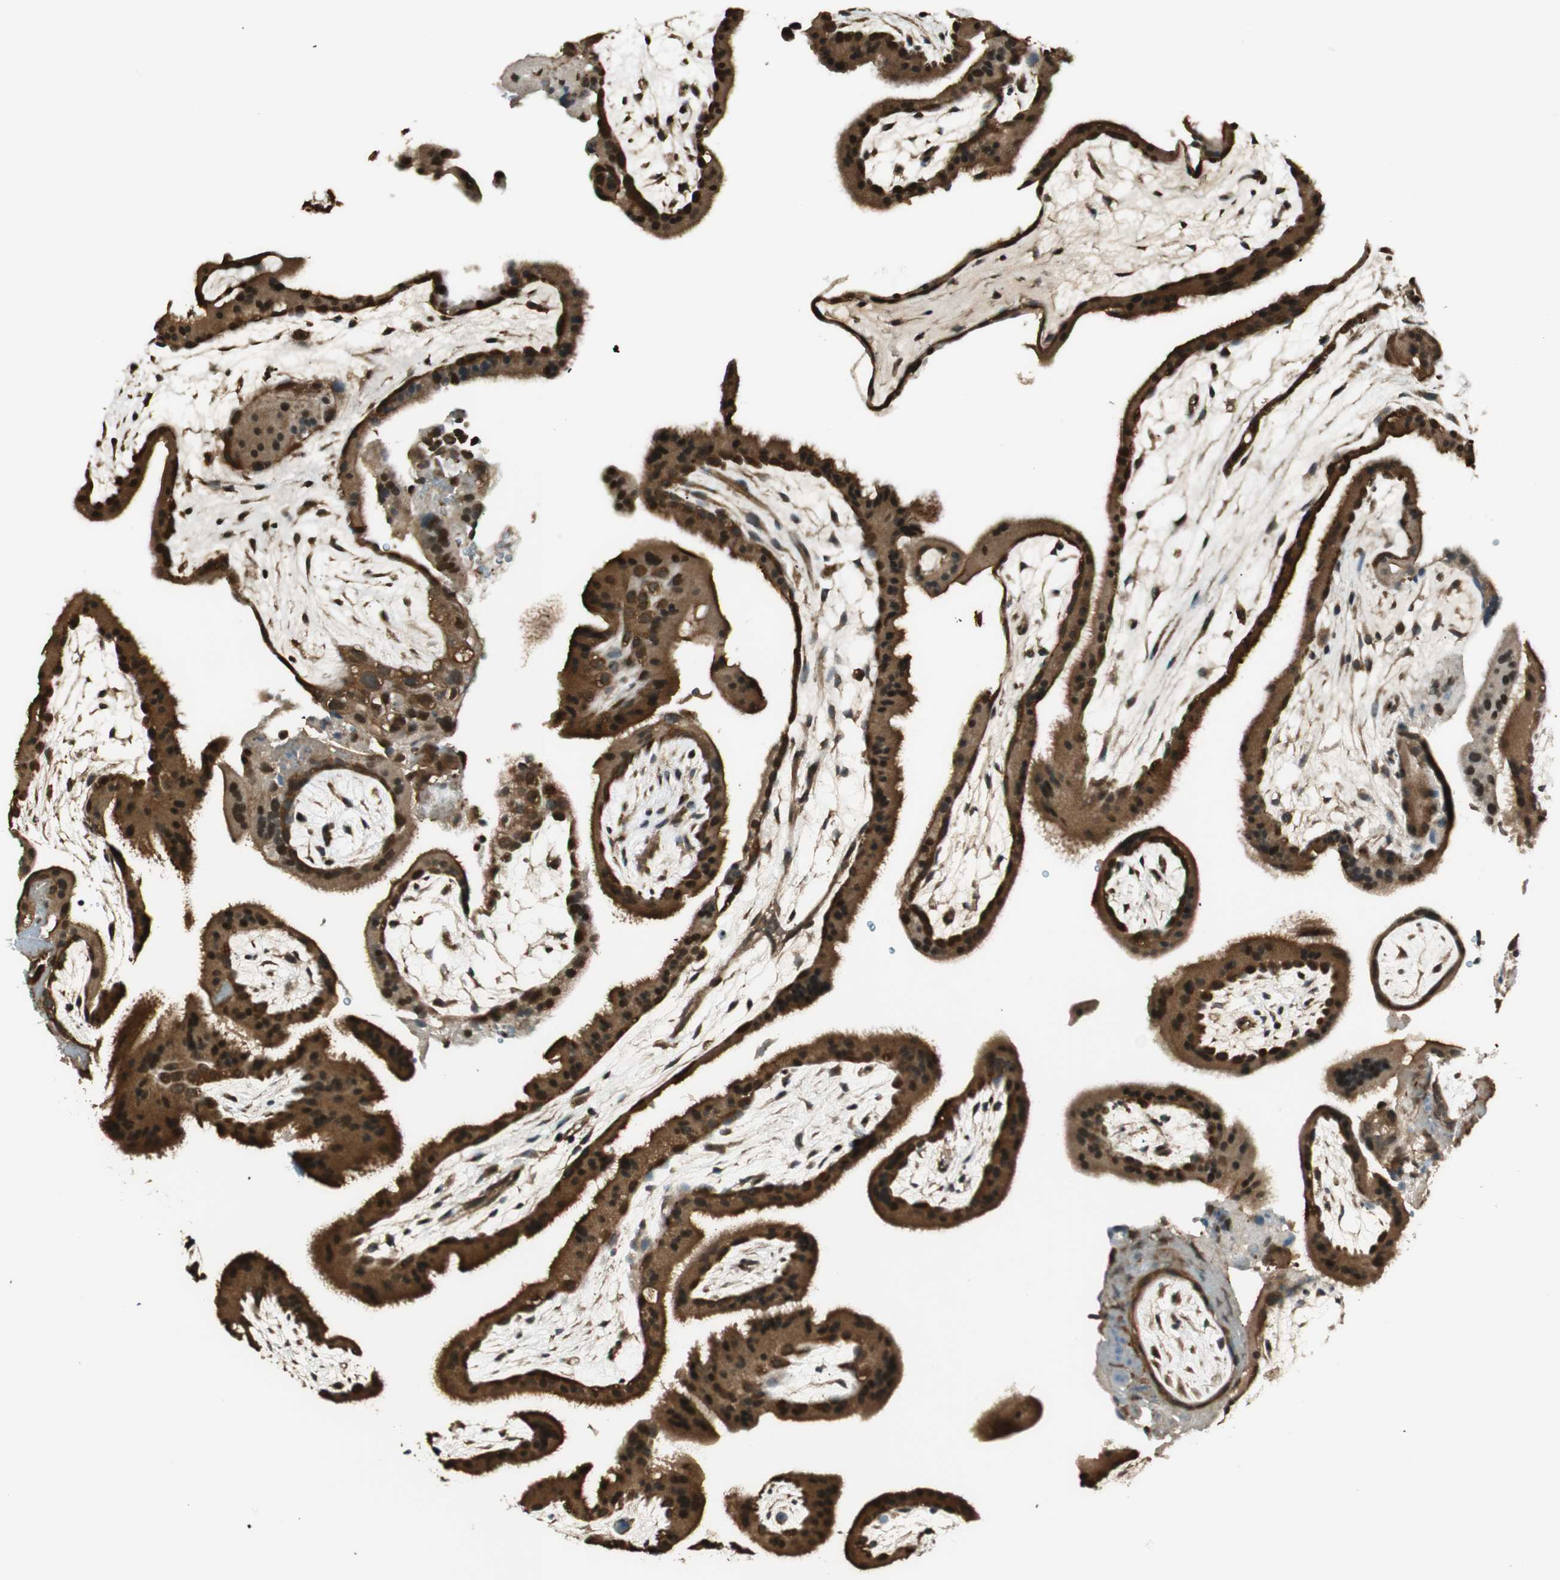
{"staining": {"intensity": "strong", "quantity": ">75%", "location": "cytoplasmic/membranous,nuclear"}, "tissue": "placenta", "cell_type": "Decidual cells", "image_type": "normal", "snomed": [{"axis": "morphology", "description": "Normal tissue, NOS"}, {"axis": "topography", "description": "Placenta"}], "caption": "Immunohistochemical staining of unremarkable human placenta displays high levels of strong cytoplasmic/membranous,nuclear positivity in about >75% of decidual cells.", "gene": "ENSG00000268870", "patient": {"sex": "female", "age": 19}}